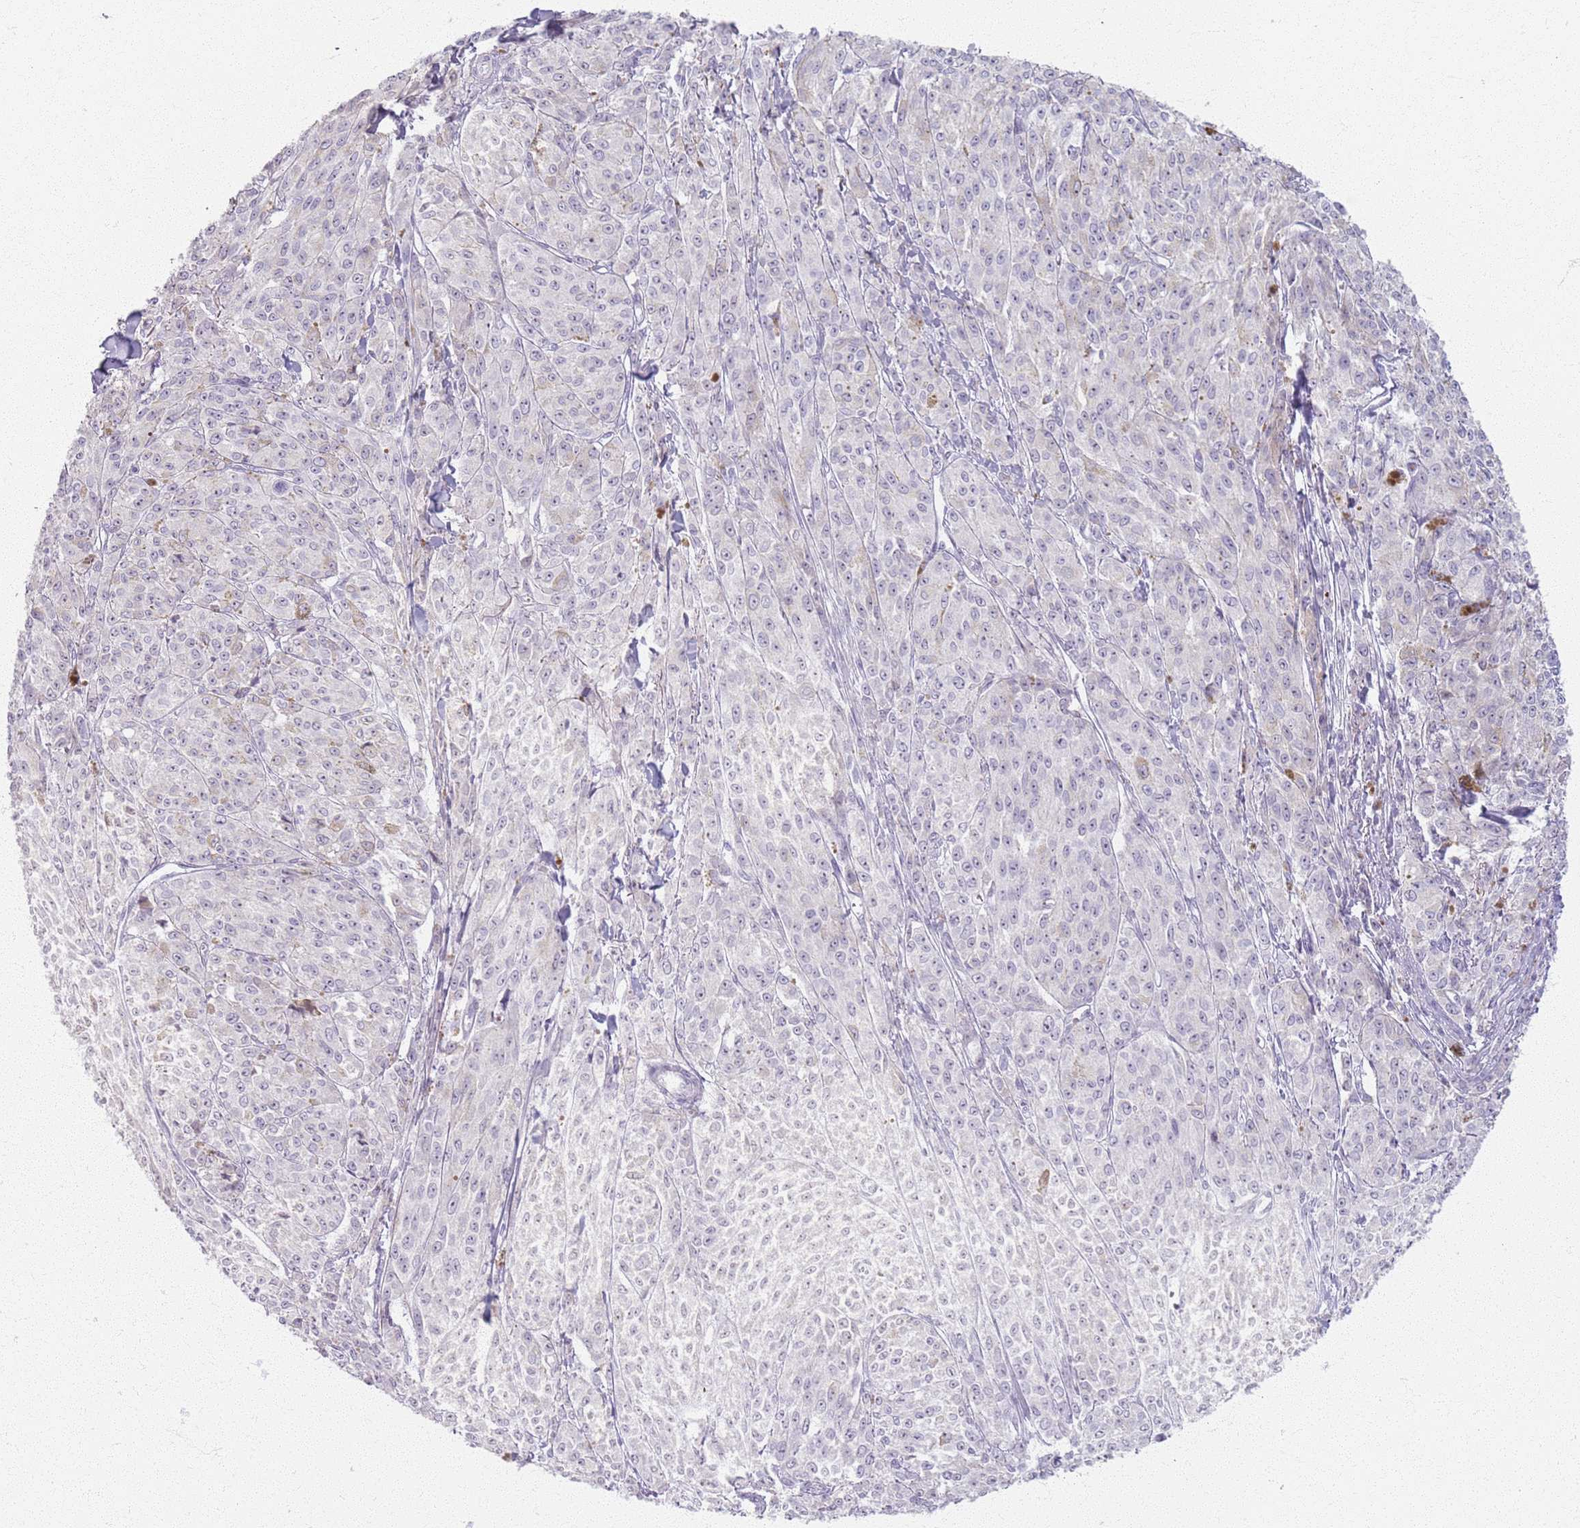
{"staining": {"intensity": "negative", "quantity": "none", "location": "none"}, "tissue": "melanoma", "cell_type": "Tumor cells", "image_type": "cancer", "snomed": [{"axis": "morphology", "description": "Malignant melanoma, NOS"}, {"axis": "topography", "description": "Skin"}], "caption": "High power microscopy photomicrograph of an IHC histopathology image of malignant melanoma, revealing no significant staining in tumor cells. The staining was performed using DAB (3,3'-diaminobenzidine) to visualize the protein expression in brown, while the nuclei were stained in blue with hematoxylin (Magnification: 20x).", "gene": "CRIPT", "patient": {"sex": "female", "age": 52}}